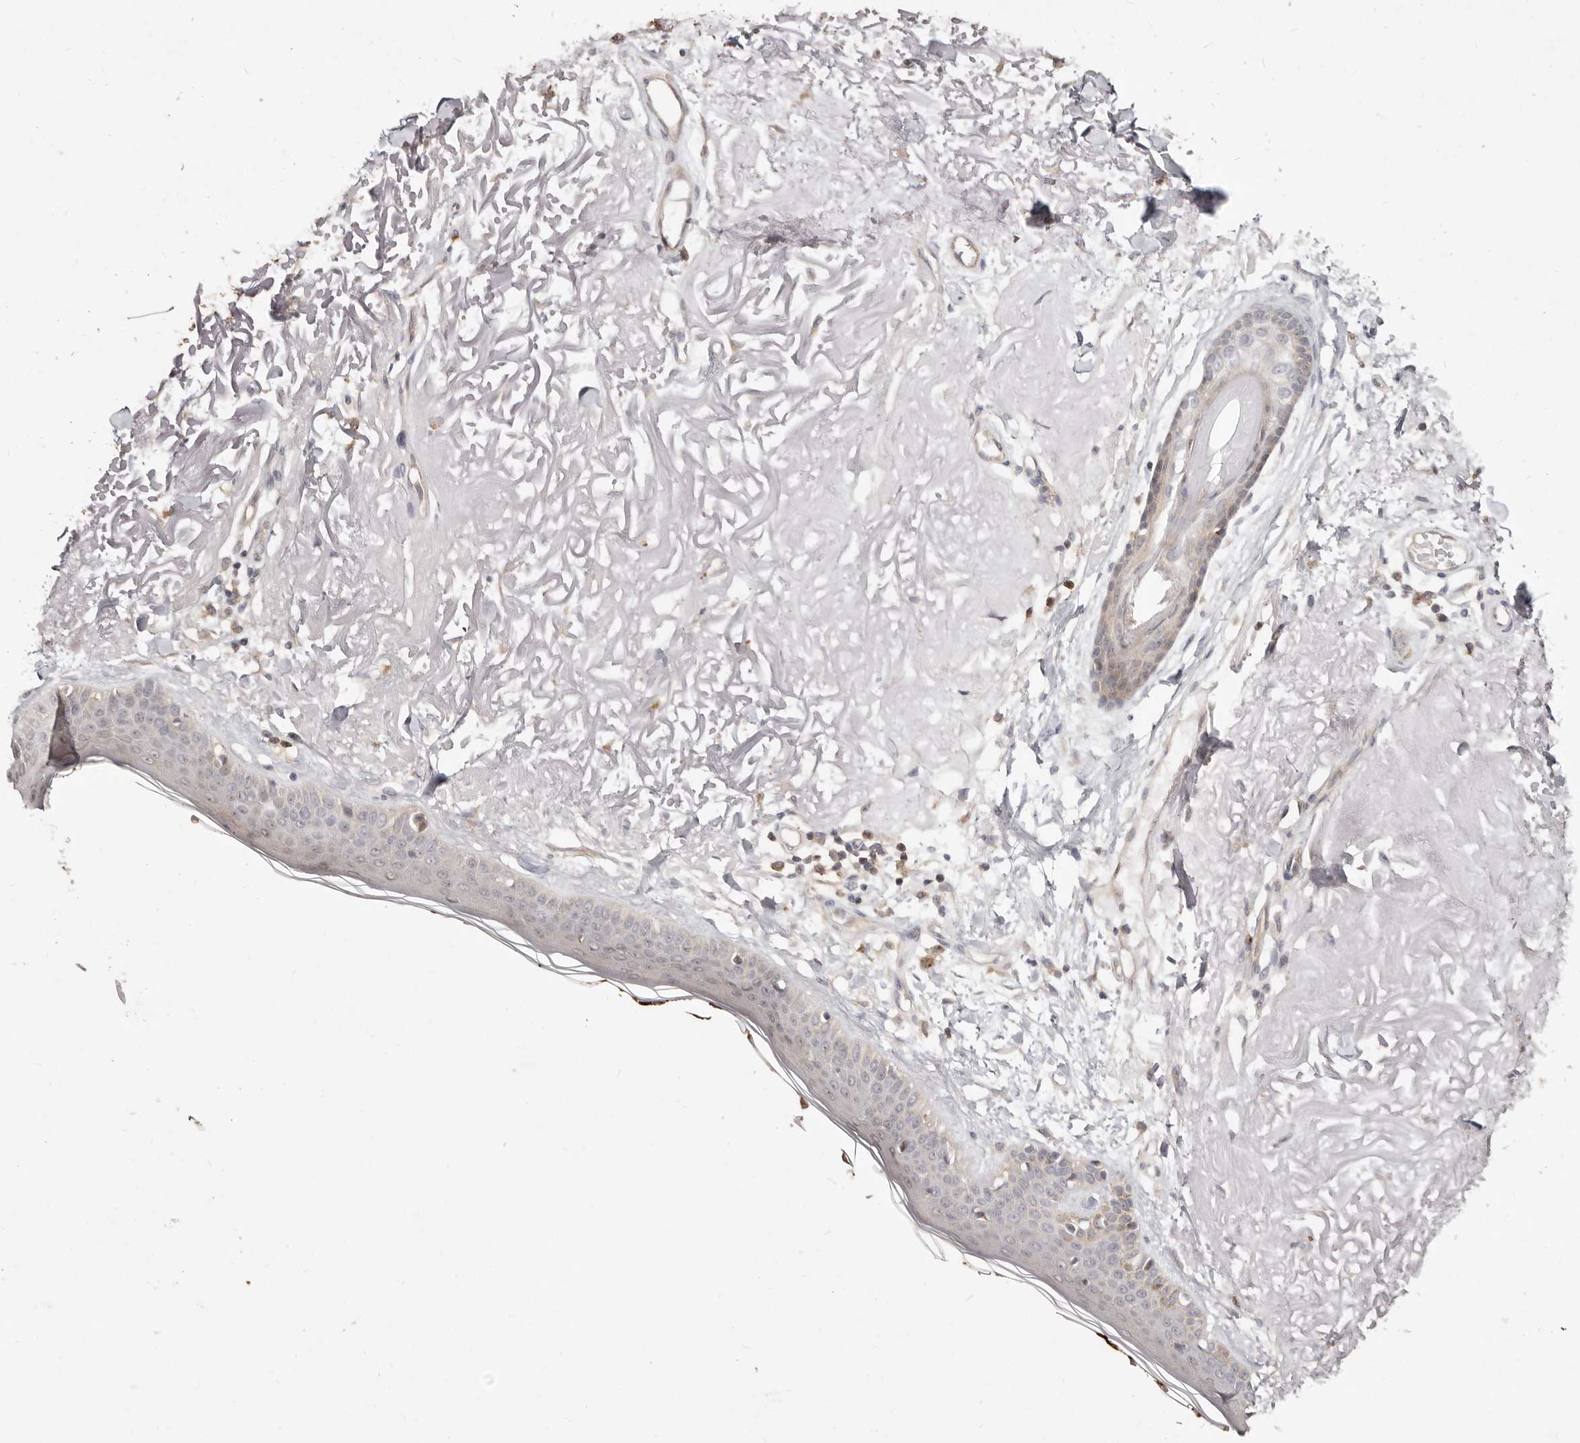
{"staining": {"intensity": "moderate", "quantity": "25%-75%", "location": "cytoplasmic/membranous"}, "tissue": "skin", "cell_type": "Fibroblasts", "image_type": "normal", "snomed": [{"axis": "morphology", "description": "Normal tissue, NOS"}, {"axis": "topography", "description": "Skin"}, {"axis": "topography", "description": "Skeletal muscle"}], "caption": "Moderate cytoplasmic/membranous expression is identified in approximately 25%-75% of fibroblasts in unremarkable skin. (Brightfield microscopy of DAB IHC at high magnification).", "gene": "TC2N", "patient": {"sex": "male", "age": 83}}